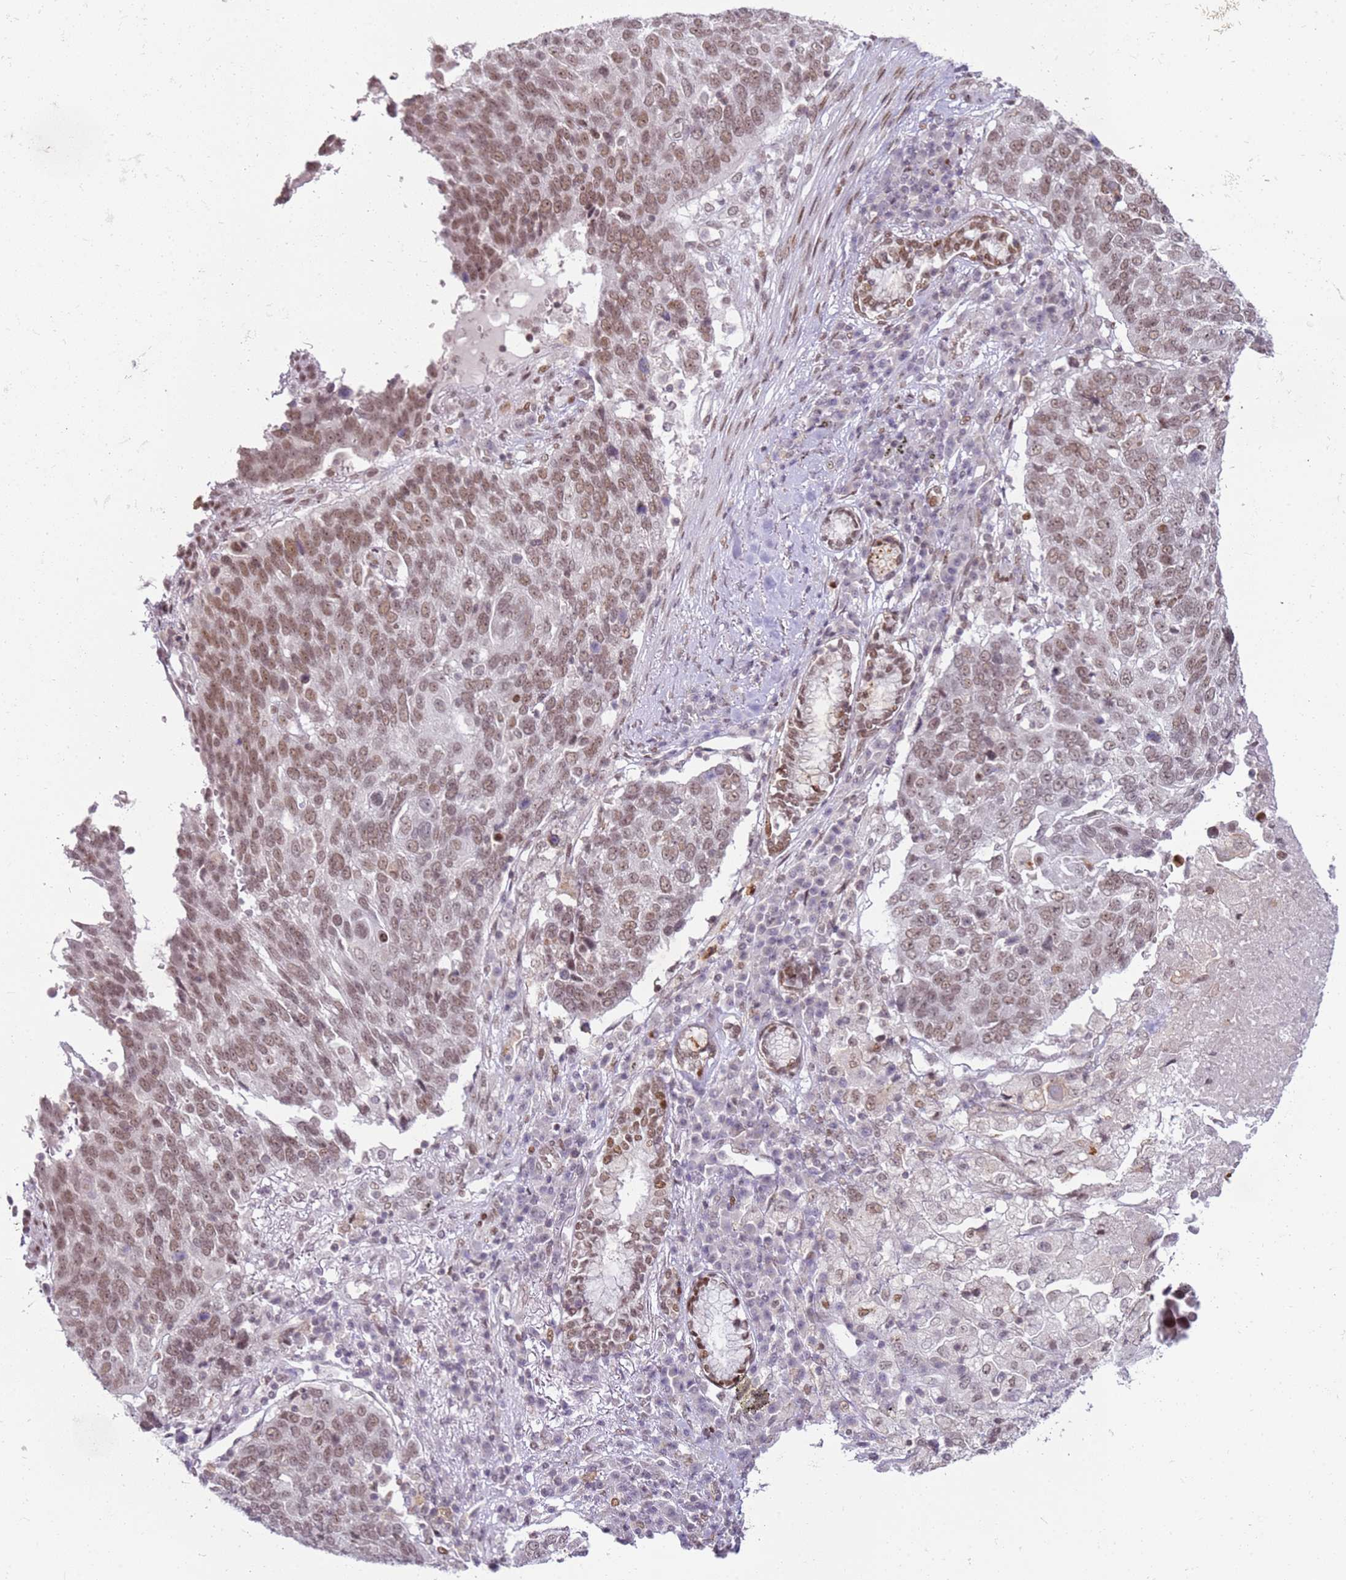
{"staining": {"intensity": "moderate", "quantity": ">75%", "location": "nuclear"}, "tissue": "lung cancer", "cell_type": "Tumor cells", "image_type": "cancer", "snomed": [{"axis": "morphology", "description": "Squamous cell carcinoma, NOS"}, {"axis": "topography", "description": "Lung"}], "caption": "This histopathology image demonstrates lung cancer (squamous cell carcinoma) stained with IHC to label a protein in brown. The nuclear of tumor cells show moderate positivity for the protein. Nuclei are counter-stained blue.", "gene": "PHC2", "patient": {"sex": "male", "age": 66}}